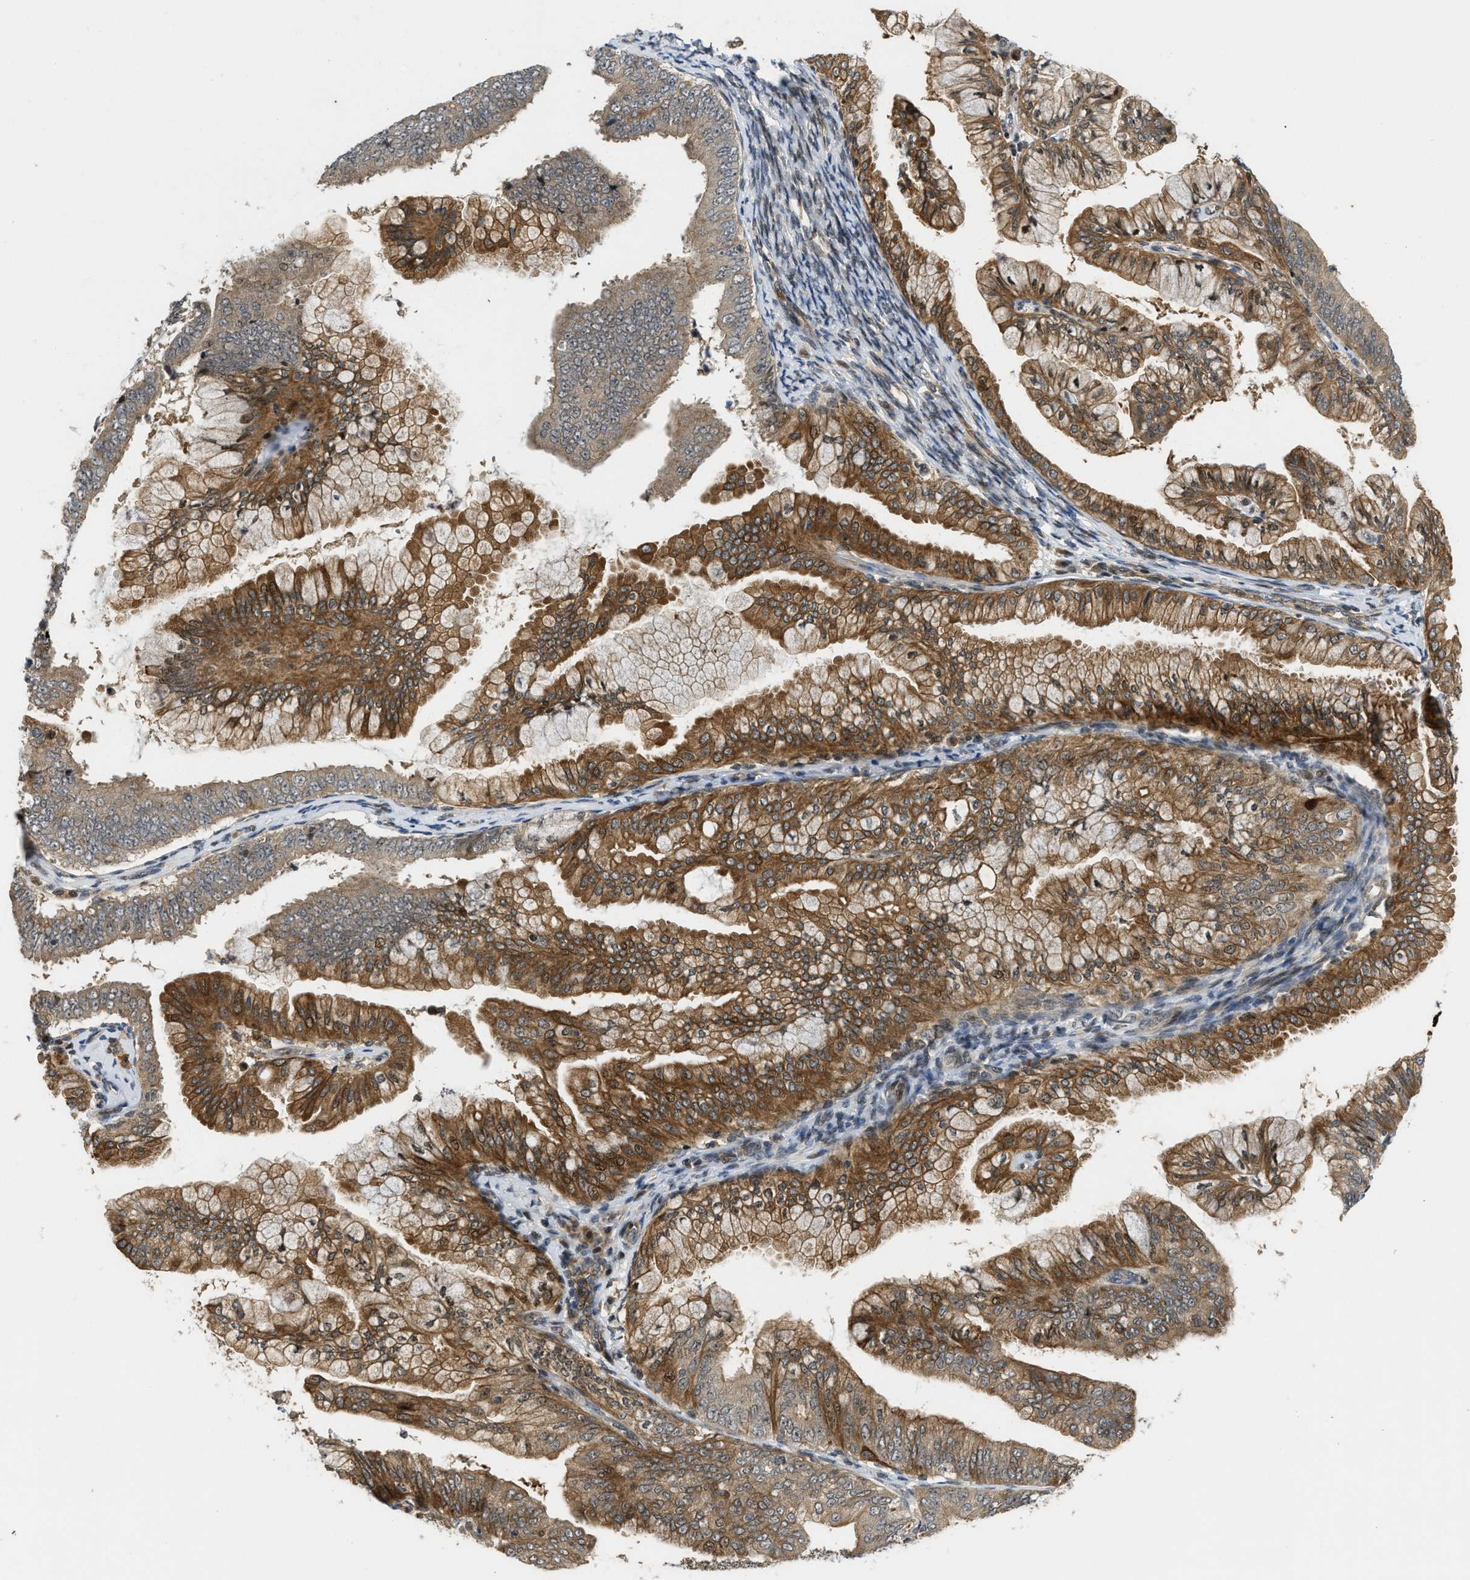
{"staining": {"intensity": "moderate", "quantity": ">75%", "location": "cytoplasmic/membranous"}, "tissue": "endometrial cancer", "cell_type": "Tumor cells", "image_type": "cancer", "snomed": [{"axis": "morphology", "description": "Adenocarcinoma, NOS"}, {"axis": "topography", "description": "Endometrium"}], "caption": "This is an image of immunohistochemistry staining of endometrial cancer, which shows moderate positivity in the cytoplasmic/membranous of tumor cells.", "gene": "DNAJC28", "patient": {"sex": "female", "age": 63}}